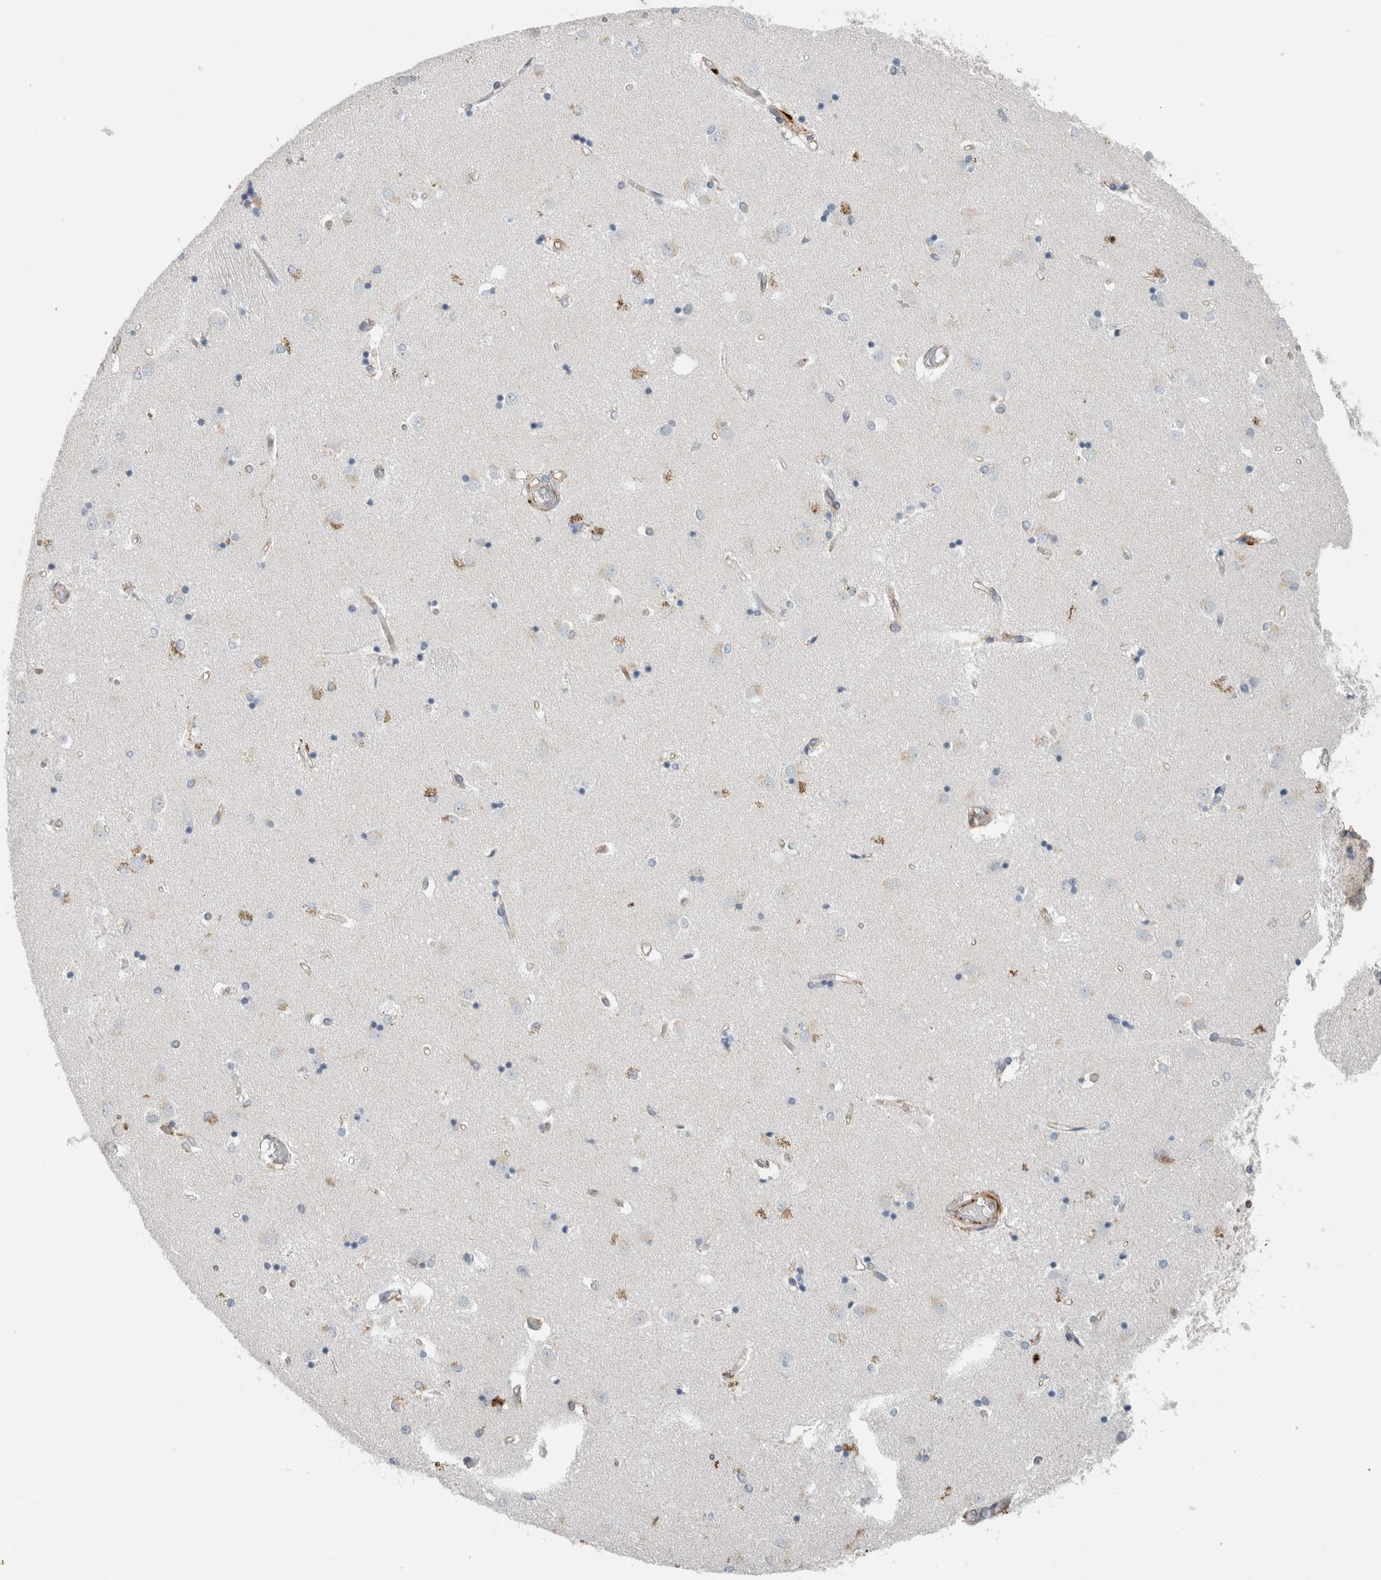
{"staining": {"intensity": "negative", "quantity": "none", "location": "none"}, "tissue": "caudate", "cell_type": "Glial cells", "image_type": "normal", "snomed": [{"axis": "morphology", "description": "Normal tissue, NOS"}, {"axis": "topography", "description": "Lateral ventricle wall"}], "caption": "Immunohistochemistry histopathology image of benign human caudate stained for a protein (brown), which exhibits no positivity in glial cells.", "gene": "LY86", "patient": {"sex": "male", "age": 45}}